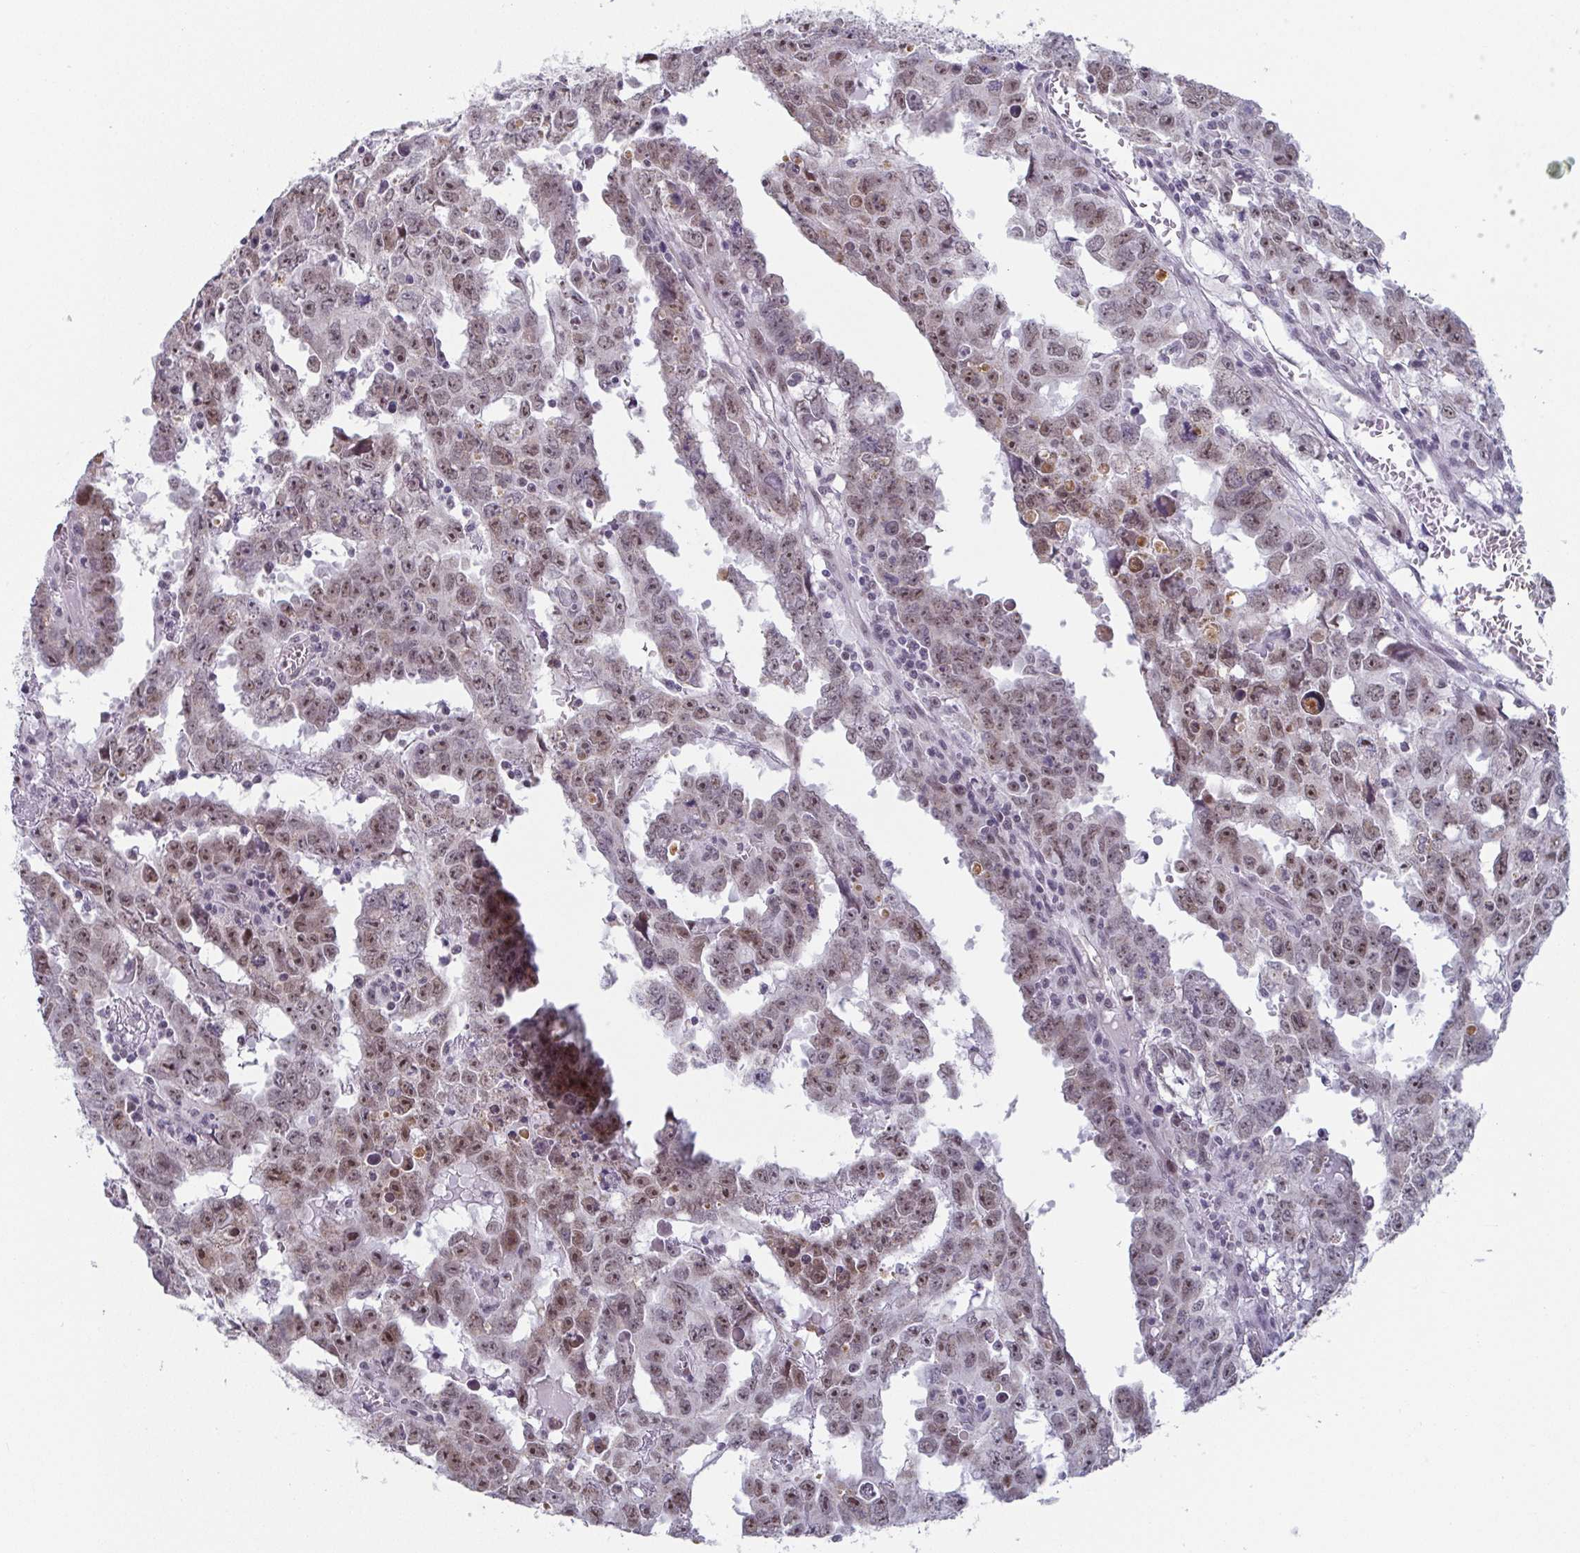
{"staining": {"intensity": "moderate", "quantity": ">75%", "location": "nuclear"}, "tissue": "testis cancer", "cell_type": "Tumor cells", "image_type": "cancer", "snomed": [{"axis": "morphology", "description": "Carcinoma, Embryonal, NOS"}, {"axis": "topography", "description": "Testis"}], "caption": "Immunohistochemical staining of human testis cancer (embryonal carcinoma) exhibits medium levels of moderate nuclear protein expression in about >75% of tumor cells.", "gene": "EXOSC7", "patient": {"sex": "male", "age": 22}}